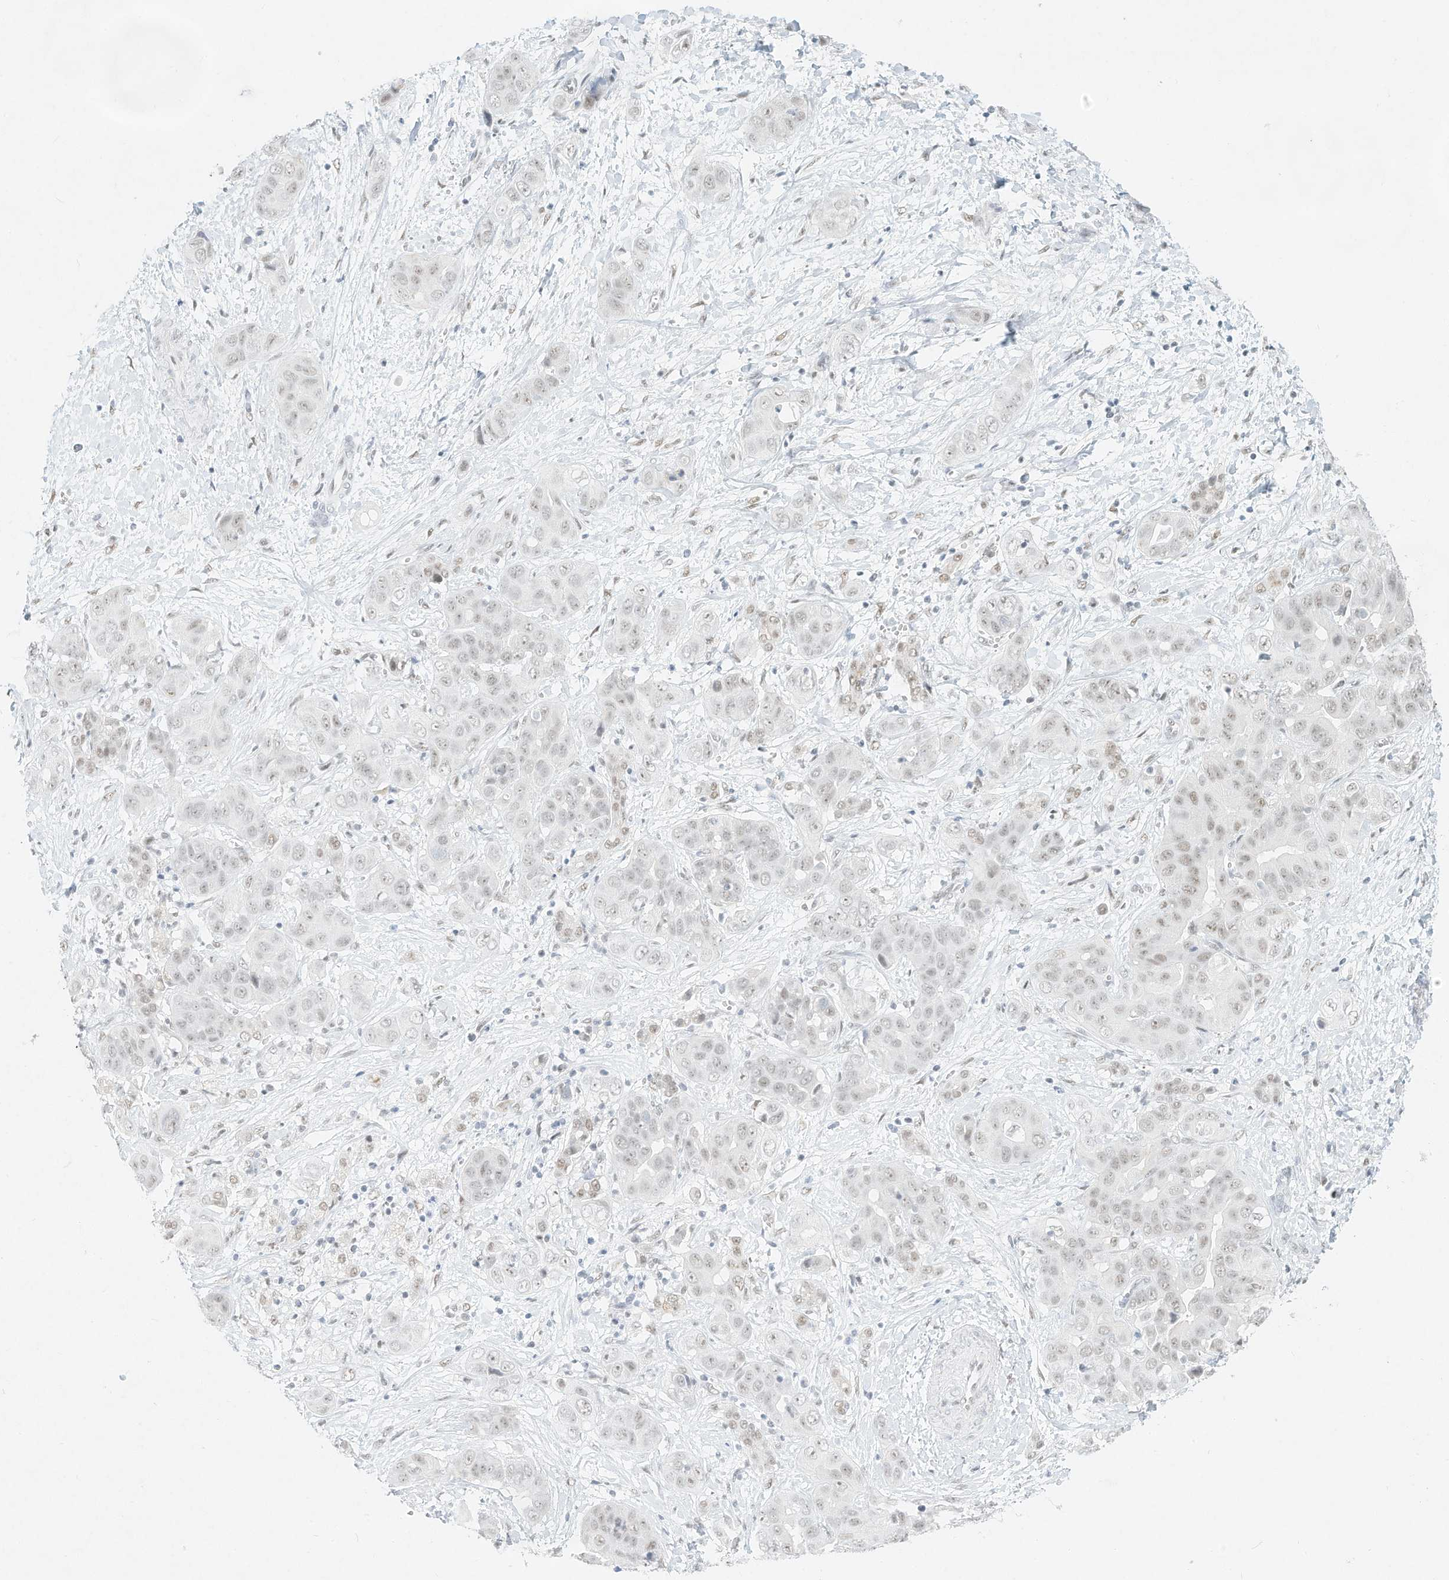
{"staining": {"intensity": "negative", "quantity": "none", "location": "none"}, "tissue": "liver cancer", "cell_type": "Tumor cells", "image_type": "cancer", "snomed": [{"axis": "morphology", "description": "Cholangiocarcinoma"}, {"axis": "topography", "description": "Liver"}], "caption": "A histopathology image of liver cholangiocarcinoma stained for a protein displays no brown staining in tumor cells.", "gene": "PGC", "patient": {"sex": "female", "age": 52}}